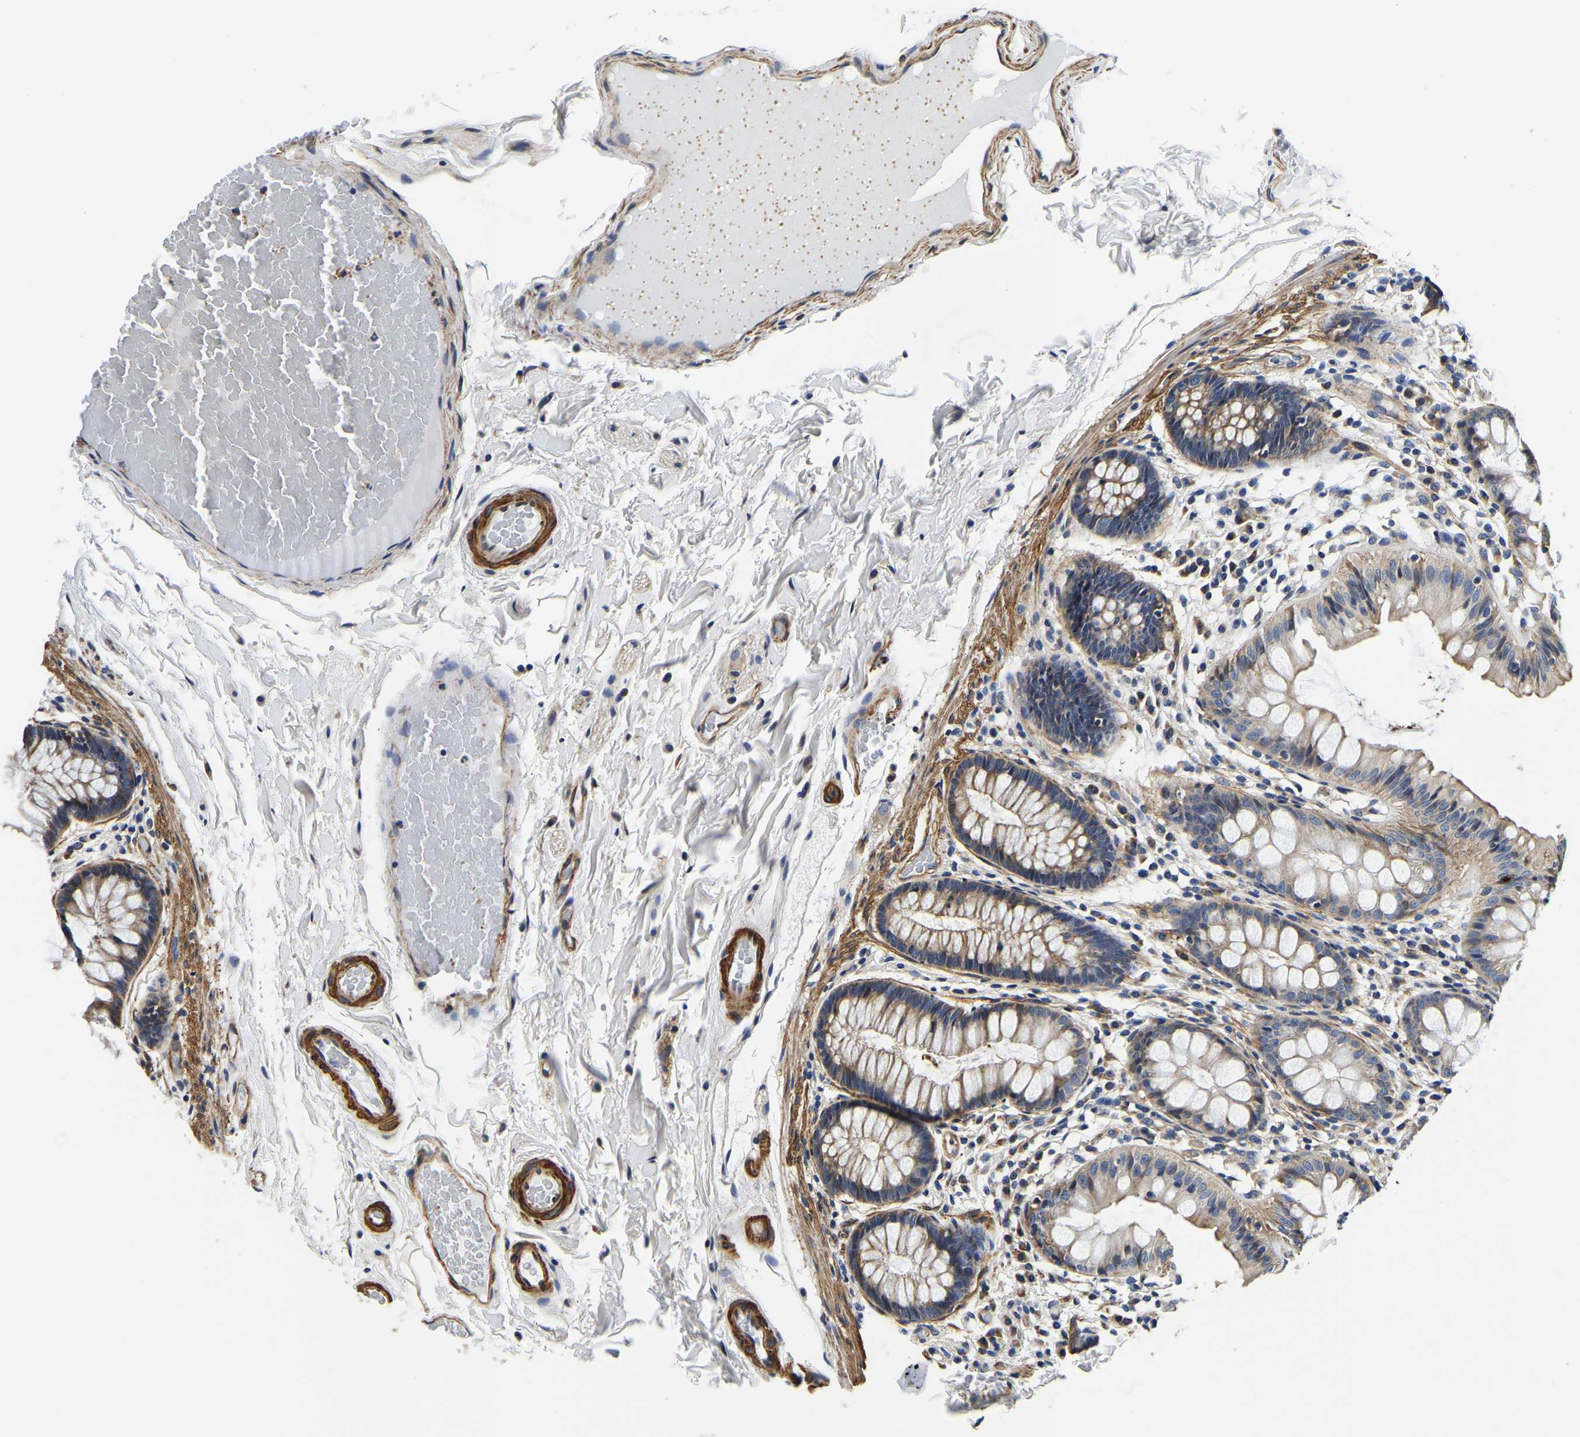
{"staining": {"intensity": "strong", "quantity": ">75%", "location": "cytoplasmic/membranous"}, "tissue": "colon", "cell_type": "Endothelial cells", "image_type": "normal", "snomed": [{"axis": "morphology", "description": "Normal tissue, NOS"}, {"axis": "topography", "description": "Colon"}], "caption": "Protein analysis of unremarkable colon displays strong cytoplasmic/membranous positivity in about >75% of endothelial cells.", "gene": "KCTD17", "patient": {"sex": "female", "age": 56}}